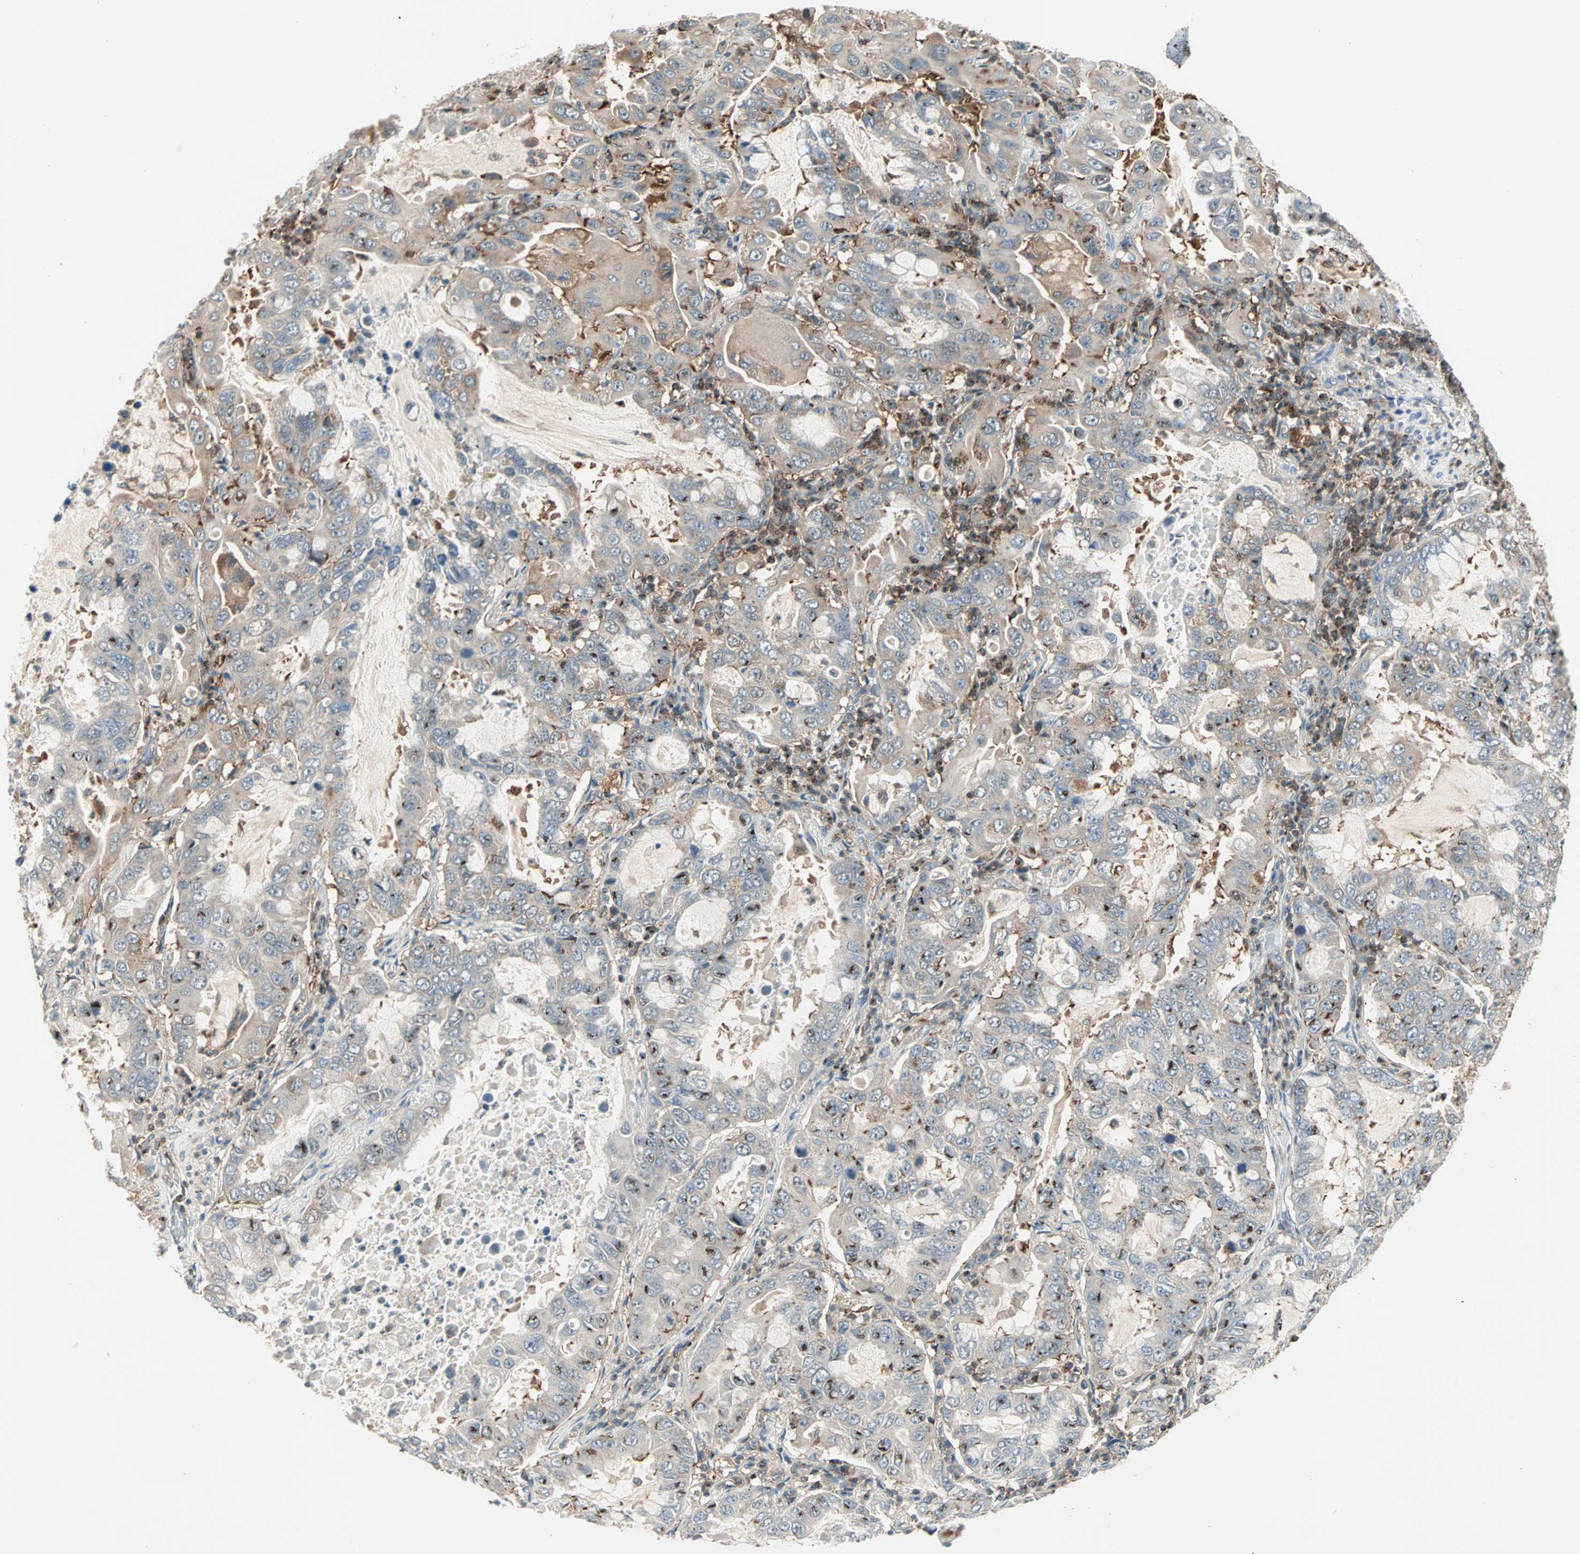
{"staining": {"intensity": "weak", "quantity": "25%-75%", "location": "cytoplasmic/membranous"}, "tissue": "lung cancer", "cell_type": "Tumor cells", "image_type": "cancer", "snomed": [{"axis": "morphology", "description": "Adenocarcinoma, NOS"}, {"axis": "topography", "description": "Lung"}], "caption": "A brown stain highlights weak cytoplasmic/membranous positivity of a protein in human adenocarcinoma (lung) tumor cells. Ihc stains the protein in brown and the nuclei are stained blue.", "gene": "TEC", "patient": {"sex": "male", "age": 64}}